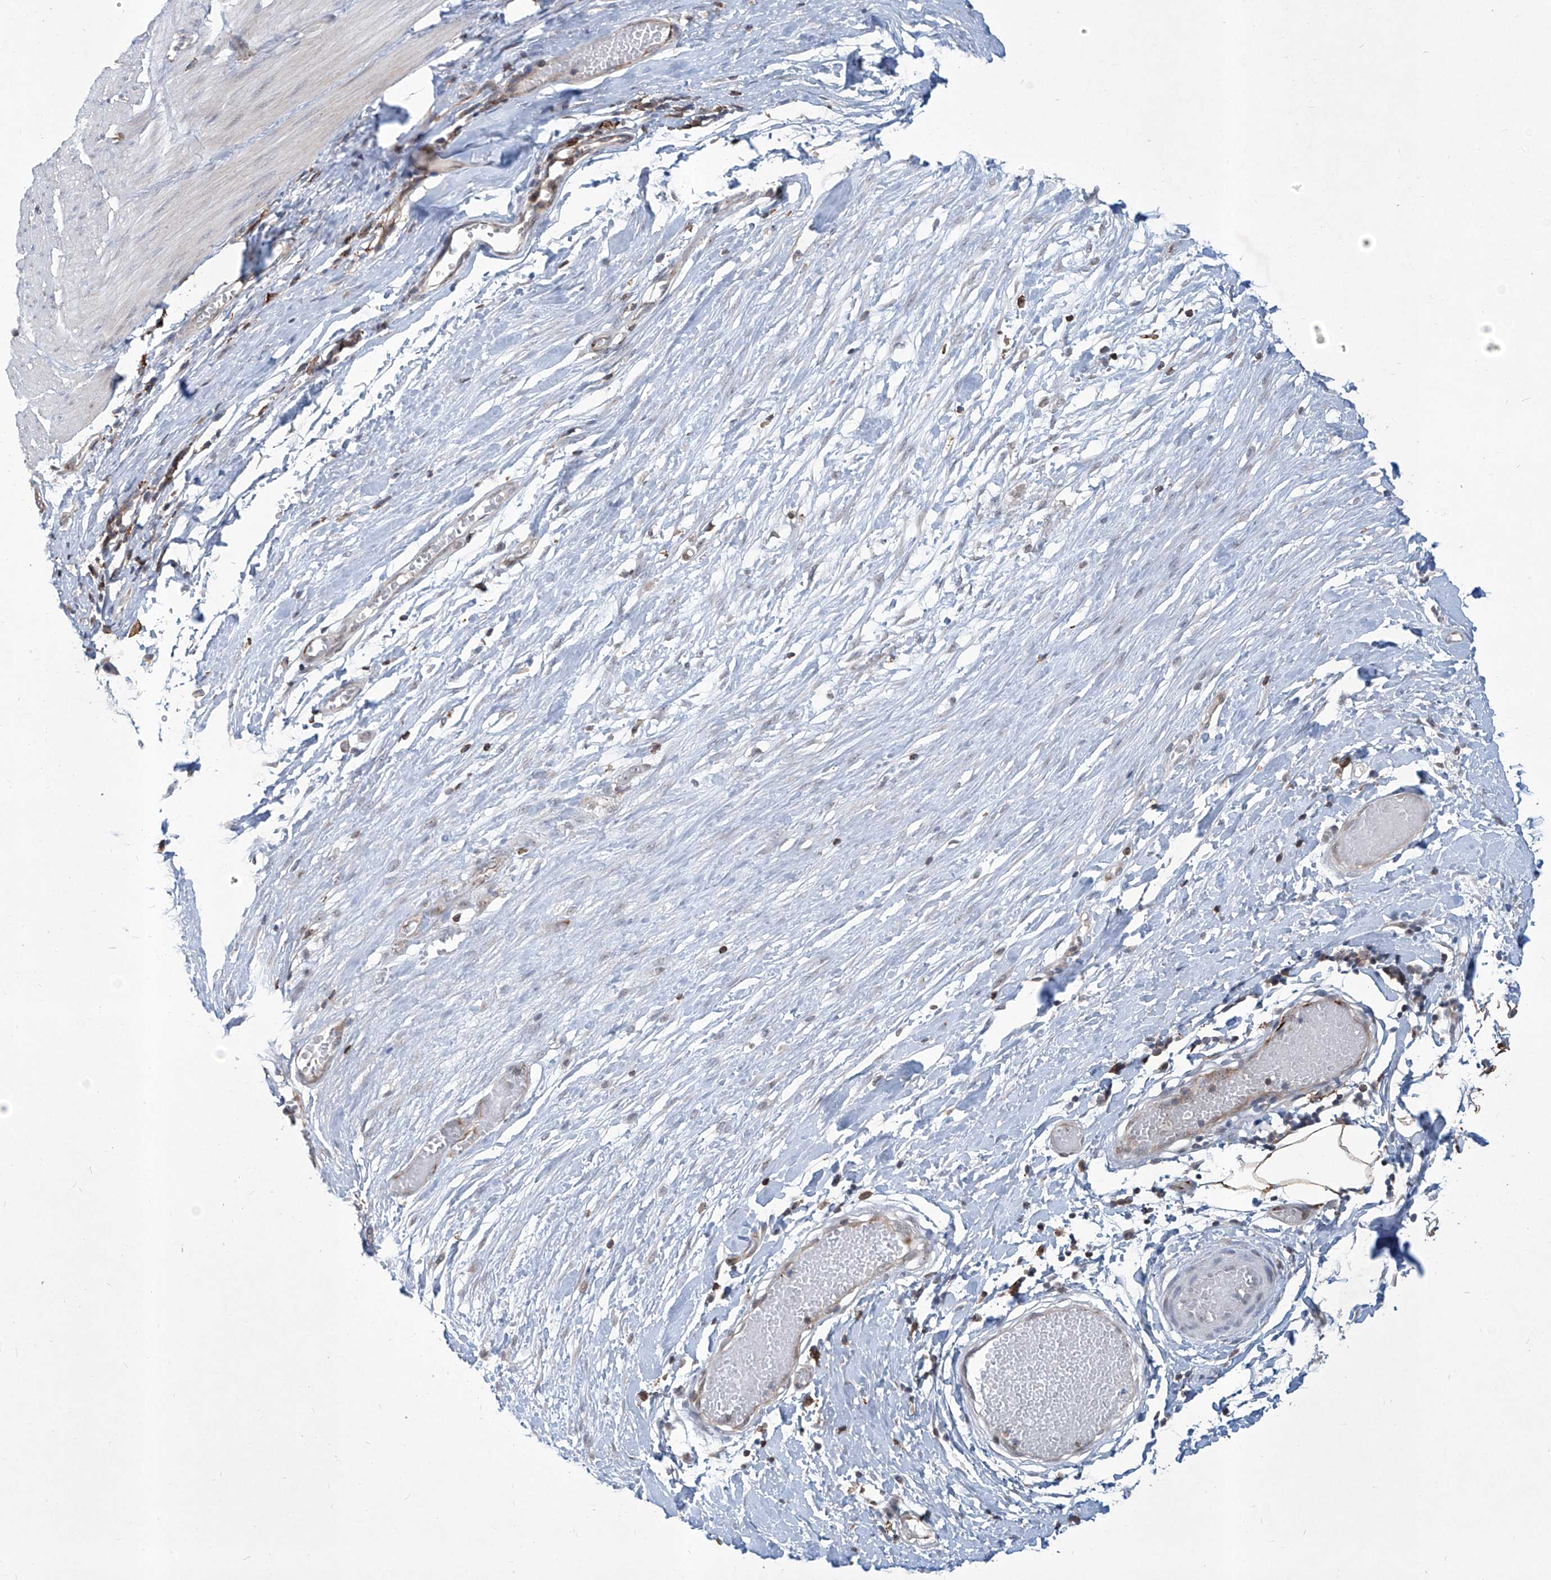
{"staining": {"intensity": "negative", "quantity": "none", "location": "none"}, "tissue": "smooth muscle", "cell_type": "Smooth muscle cells", "image_type": "normal", "snomed": [{"axis": "morphology", "description": "Normal tissue, NOS"}, {"axis": "morphology", "description": "Adenocarcinoma, NOS"}, {"axis": "topography", "description": "Colon"}, {"axis": "topography", "description": "Peripheral nerve tissue"}], "caption": "Immunohistochemistry micrograph of normal smooth muscle: human smooth muscle stained with DAB (3,3'-diaminobenzidine) demonstrates no significant protein expression in smooth muscle cells. (DAB immunohistochemistry (IHC) with hematoxylin counter stain).", "gene": "ZBTB48", "patient": {"sex": "male", "age": 14}}